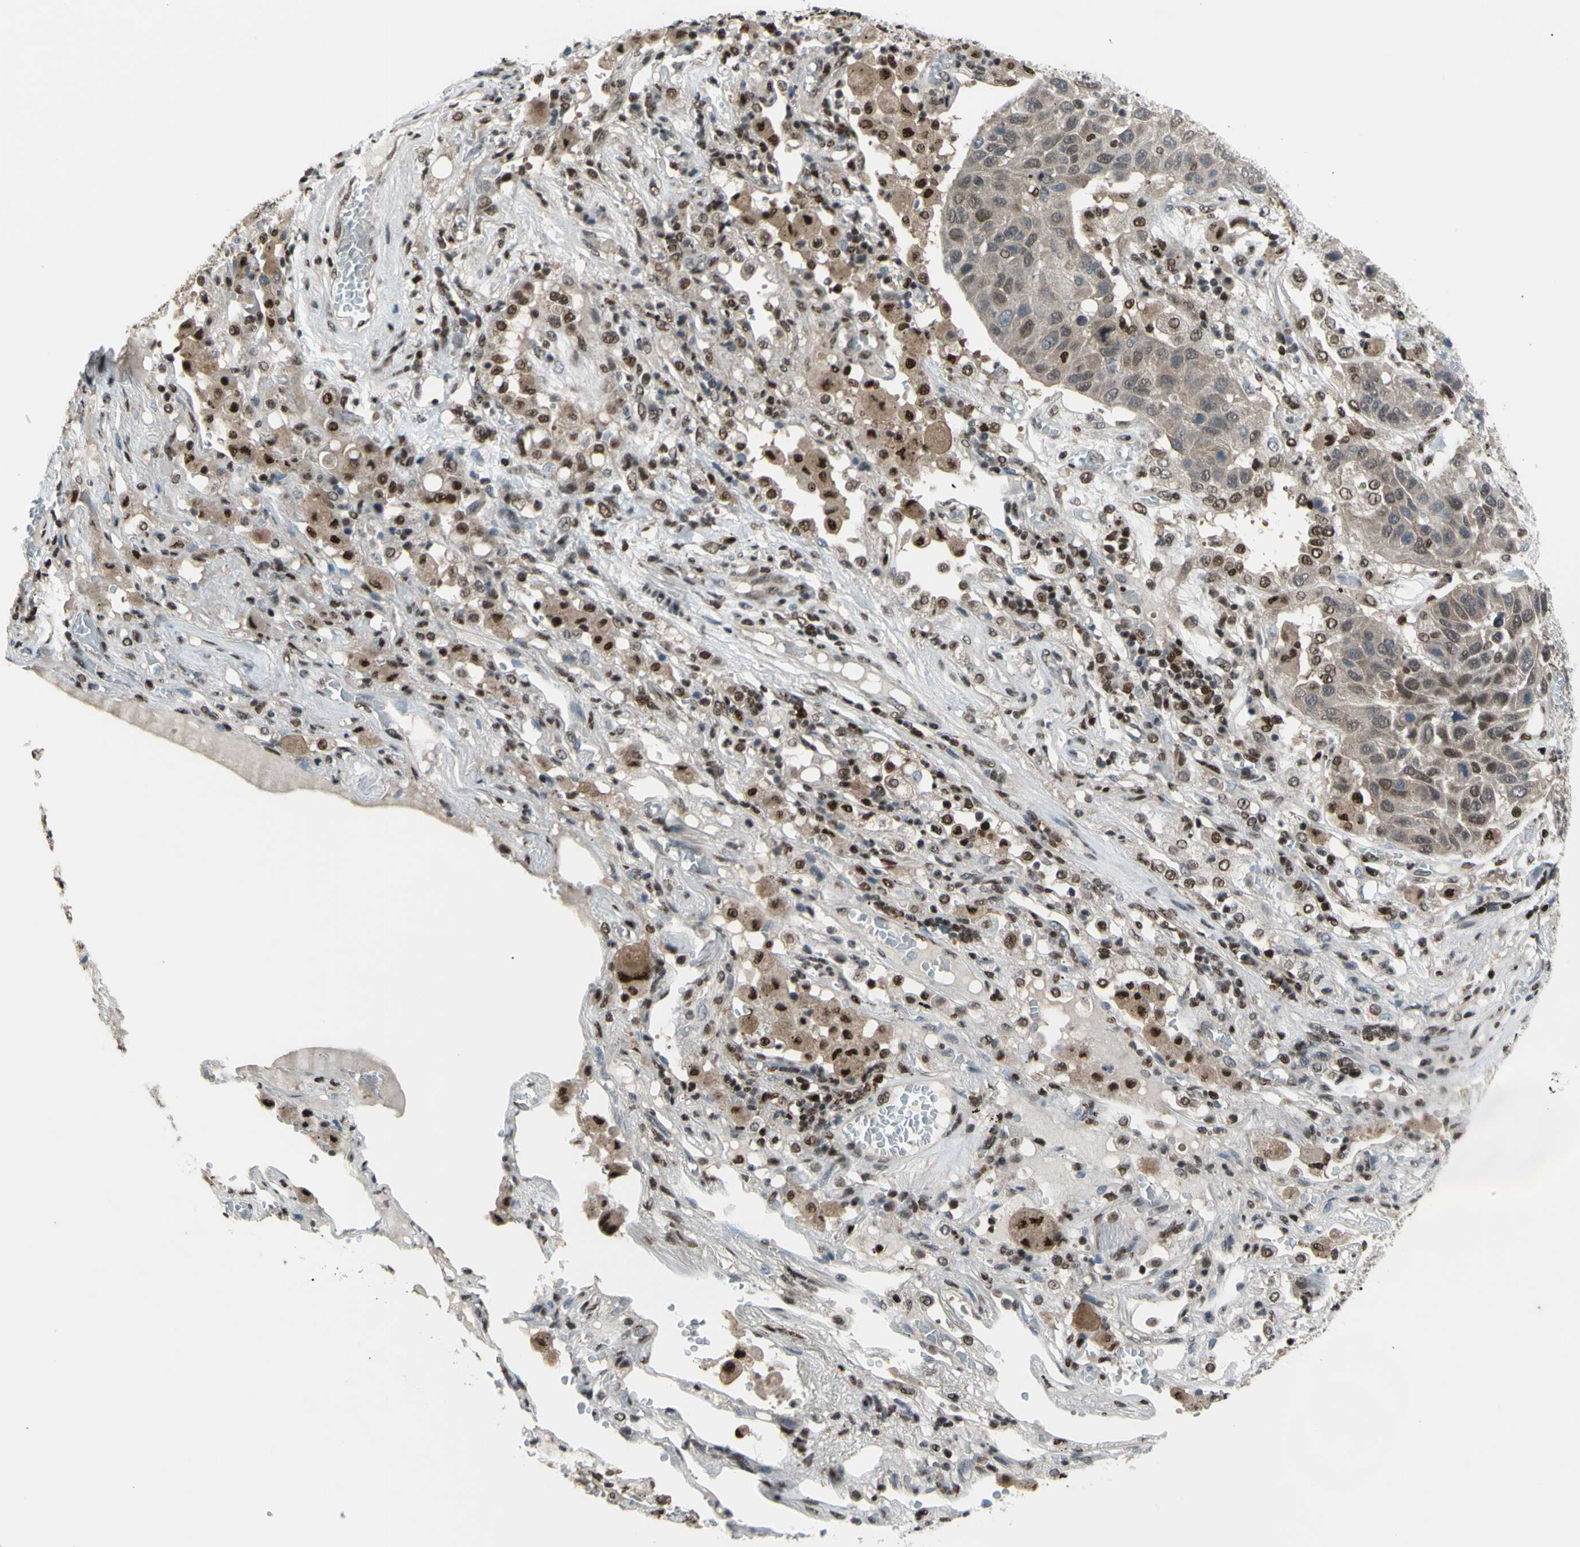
{"staining": {"intensity": "strong", "quantity": ">75%", "location": "cytoplasmic/membranous,nuclear"}, "tissue": "lung cancer", "cell_type": "Tumor cells", "image_type": "cancer", "snomed": [{"axis": "morphology", "description": "Squamous cell carcinoma, NOS"}, {"axis": "topography", "description": "Lung"}], "caption": "Immunohistochemical staining of lung cancer (squamous cell carcinoma) shows high levels of strong cytoplasmic/membranous and nuclear protein expression in approximately >75% of tumor cells.", "gene": "FKBP5", "patient": {"sex": "male", "age": 57}}